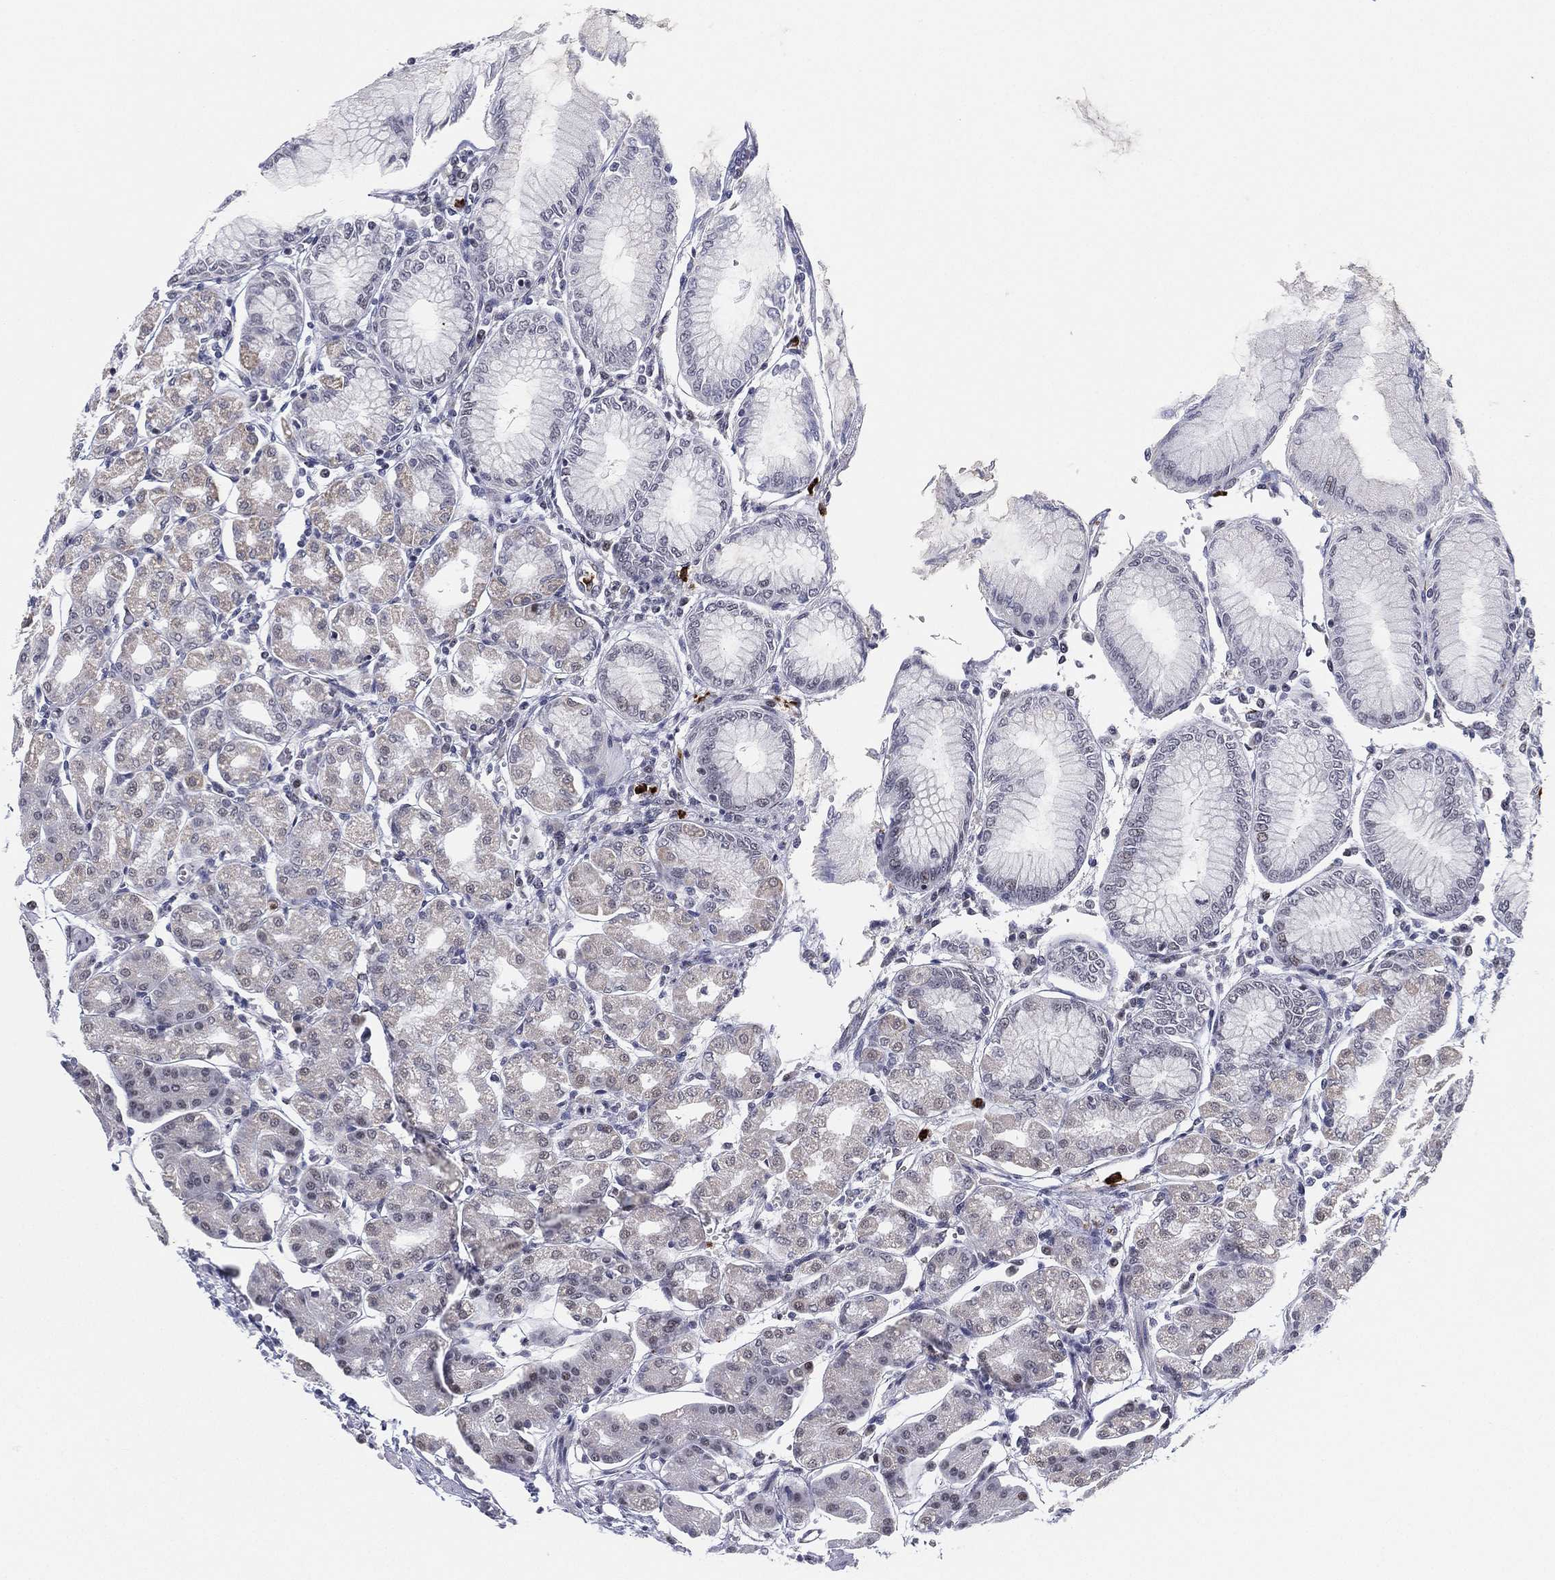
{"staining": {"intensity": "moderate", "quantity": "<25%", "location": "cytoplasmic/membranous"}, "tissue": "stomach", "cell_type": "Glandular cells", "image_type": "normal", "snomed": [{"axis": "morphology", "description": "Normal tissue, NOS"}, {"axis": "topography", "description": "Skeletal muscle"}, {"axis": "topography", "description": "Stomach"}], "caption": "Immunohistochemistry of benign human stomach reveals low levels of moderate cytoplasmic/membranous positivity in about <25% of glandular cells.", "gene": "CD177", "patient": {"sex": "female", "age": 57}}